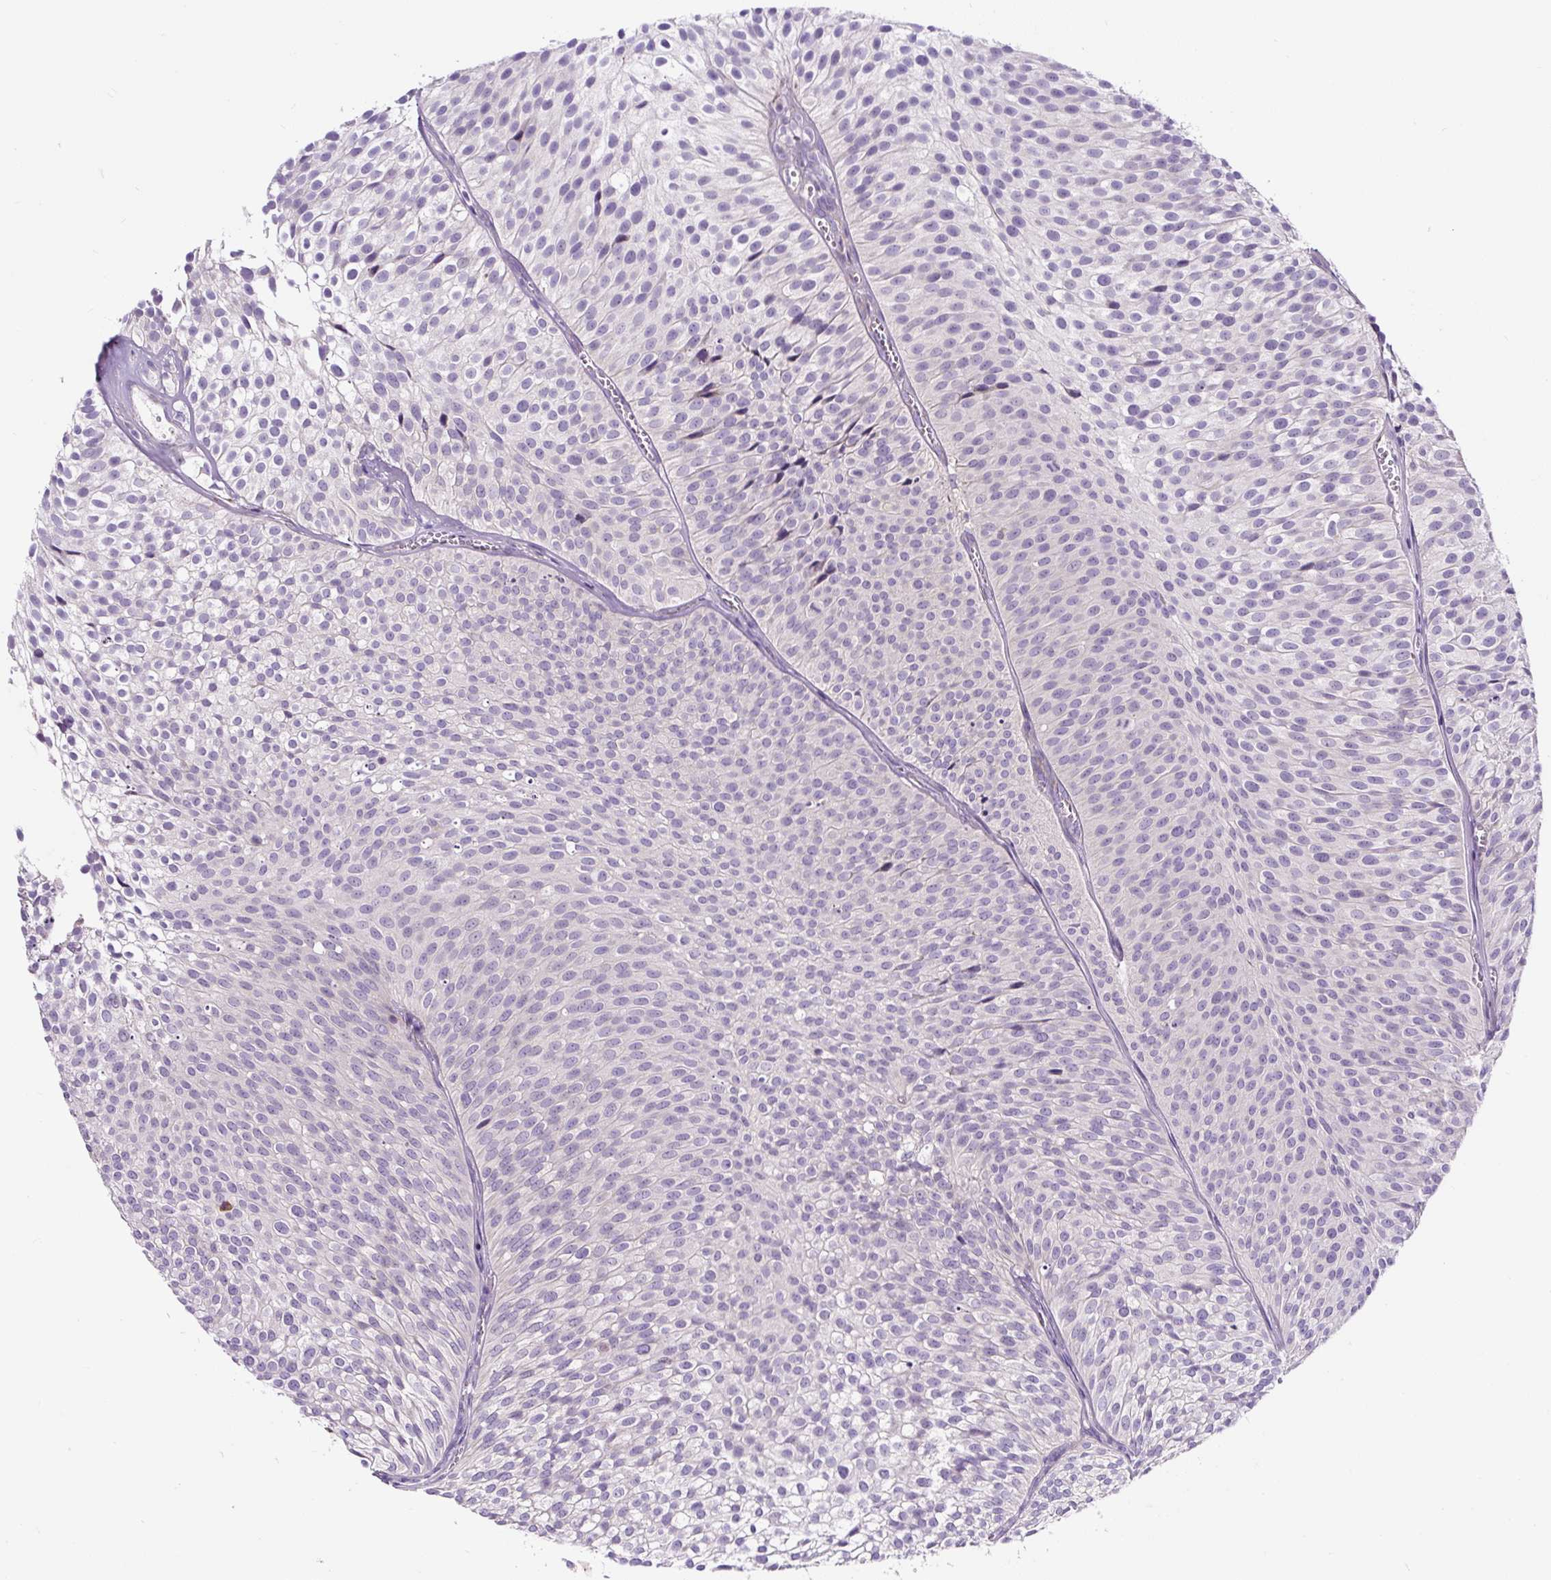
{"staining": {"intensity": "negative", "quantity": "none", "location": "none"}, "tissue": "urothelial cancer", "cell_type": "Tumor cells", "image_type": "cancer", "snomed": [{"axis": "morphology", "description": "Urothelial carcinoma, Low grade"}, {"axis": "topography", "description": "Urinary bladder"}], "caption": "Tumor cells show no significant protein positivity in low-grade urothelial carcinoma.", "gene": "HPS4", "patient": {"sex": "male", "age": 91}}